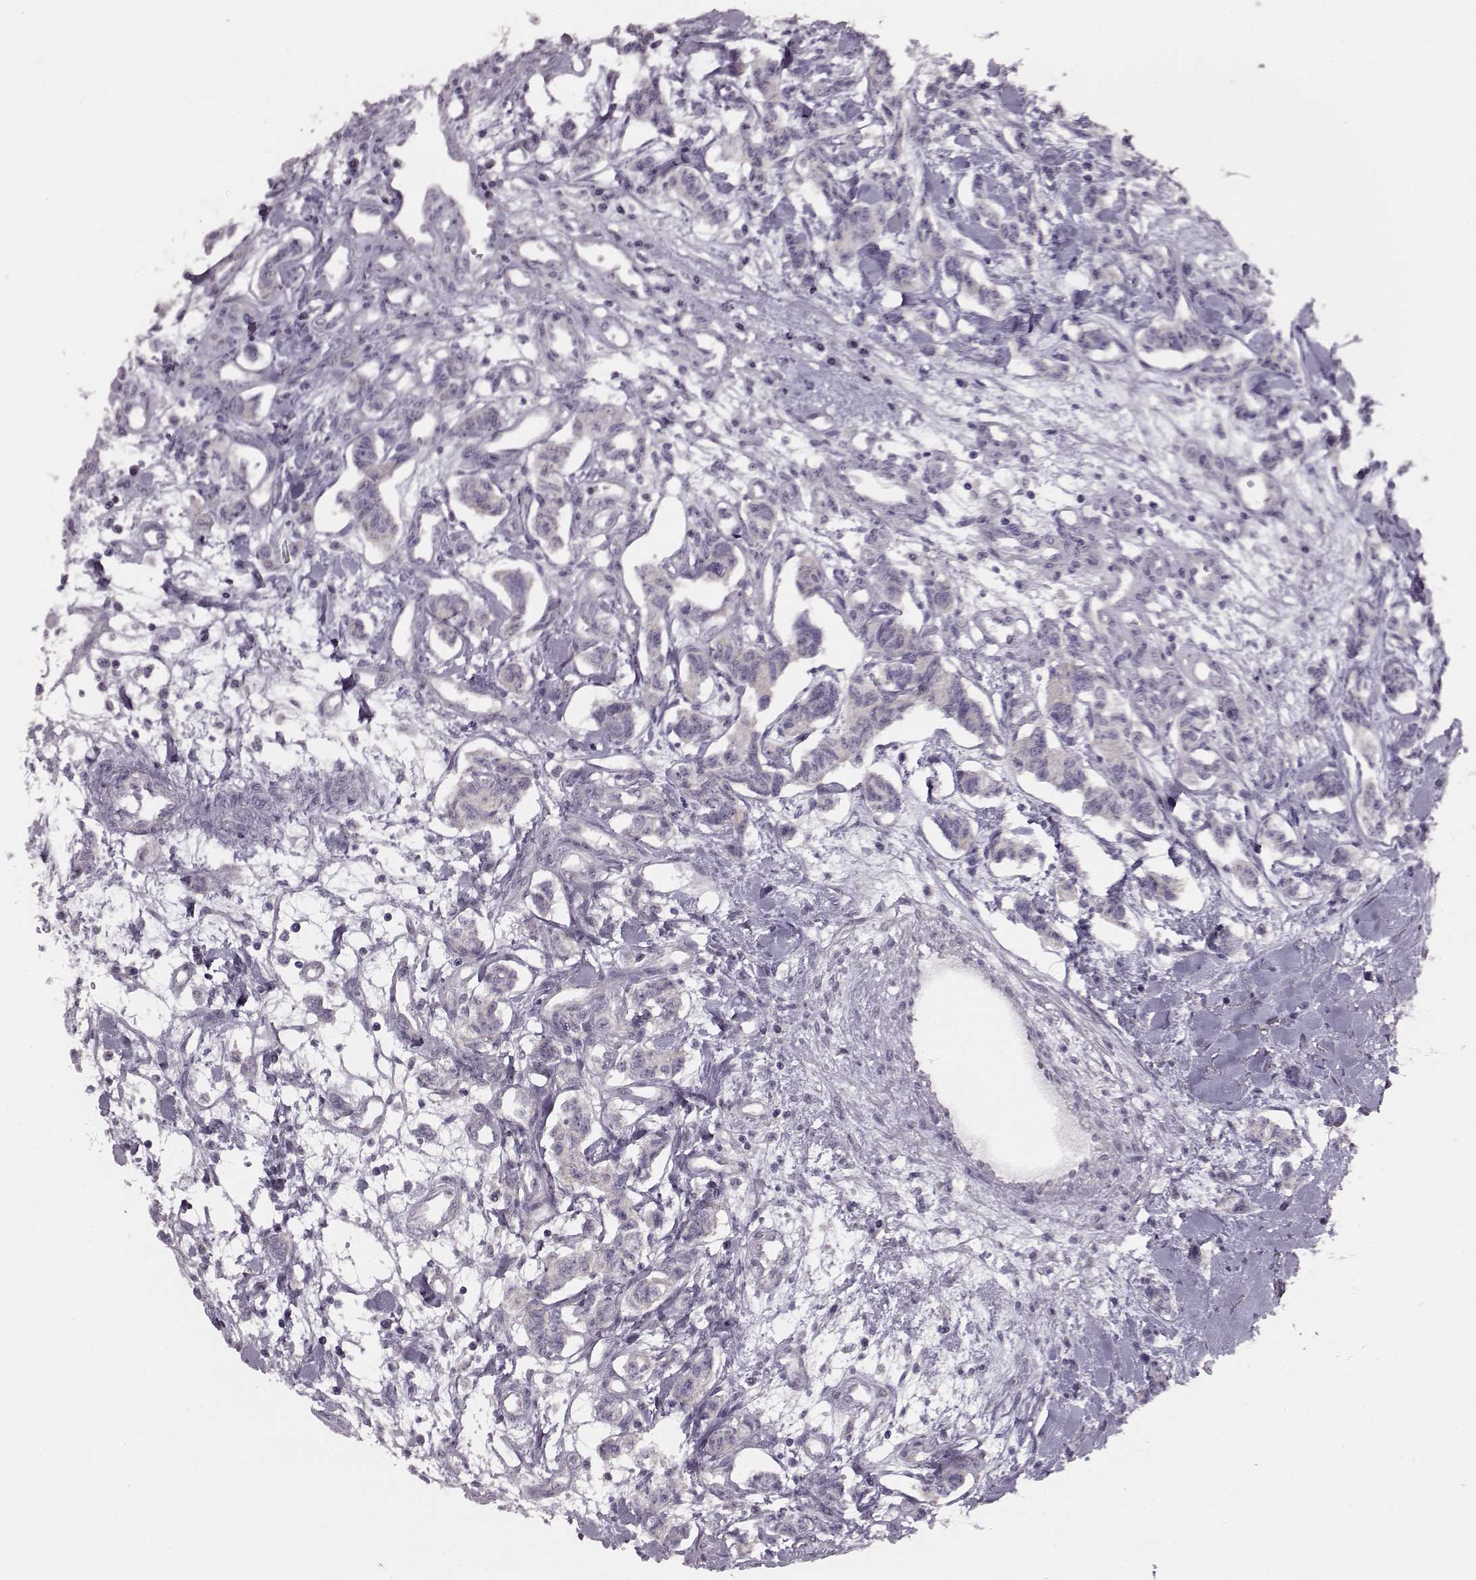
{"staining": {"intensity": "negative", "quantity": "none", "location": "none"}, "tissue": "carcinoid", "cell_type": "Tumor cells", "image_type": "cancer", "snomed": [{"axis": "morphology", "description": "Carcinoid, malignant, NOS"}, {"axis": "topography", "description": "Kidney"}], "caption": "Immunohistochemistry micrograph of human carcinoid (malignant) stained for a protein (brown), which displays no expression in tumor cells.", "gene": "MAP6D1", "patient": {"sex": "female", "age": 41}}